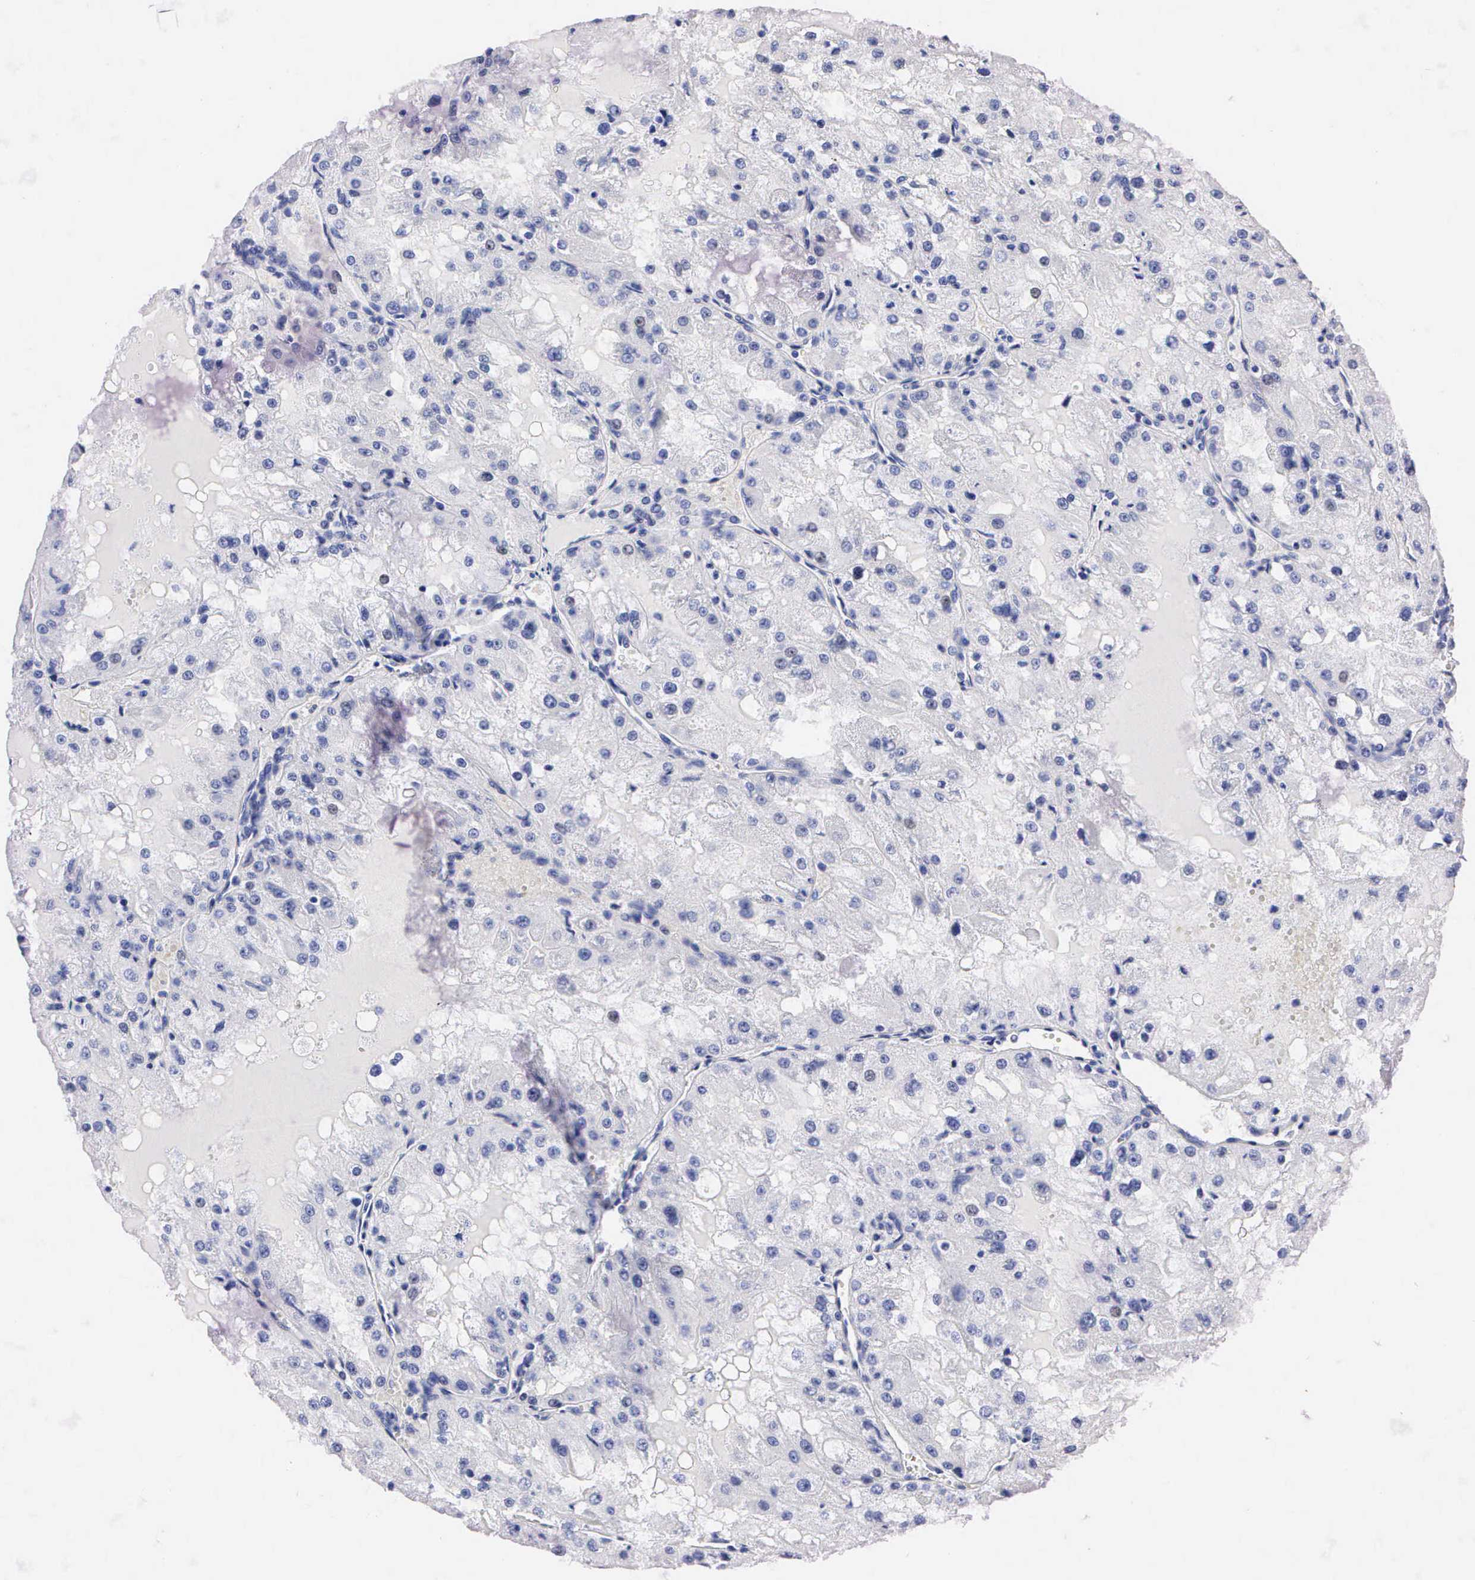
{"staining": {"intensity": "negative", "quantity": "none", "location": "none"}, "tissue": "renal cancer", "cell_type": "Tumor cells", "image_type": "cancer", "snomed": [{"axis": "morphology", "description": "Adenocarcinoma, NOS"}, {"axis": "topography", "description": "Kidney"}], "caption": "The image reveals no staining of tumor cells in renal adenocarcinoma.", "gene": "PGR", "patient": {"sex": "female", "age": 74}}